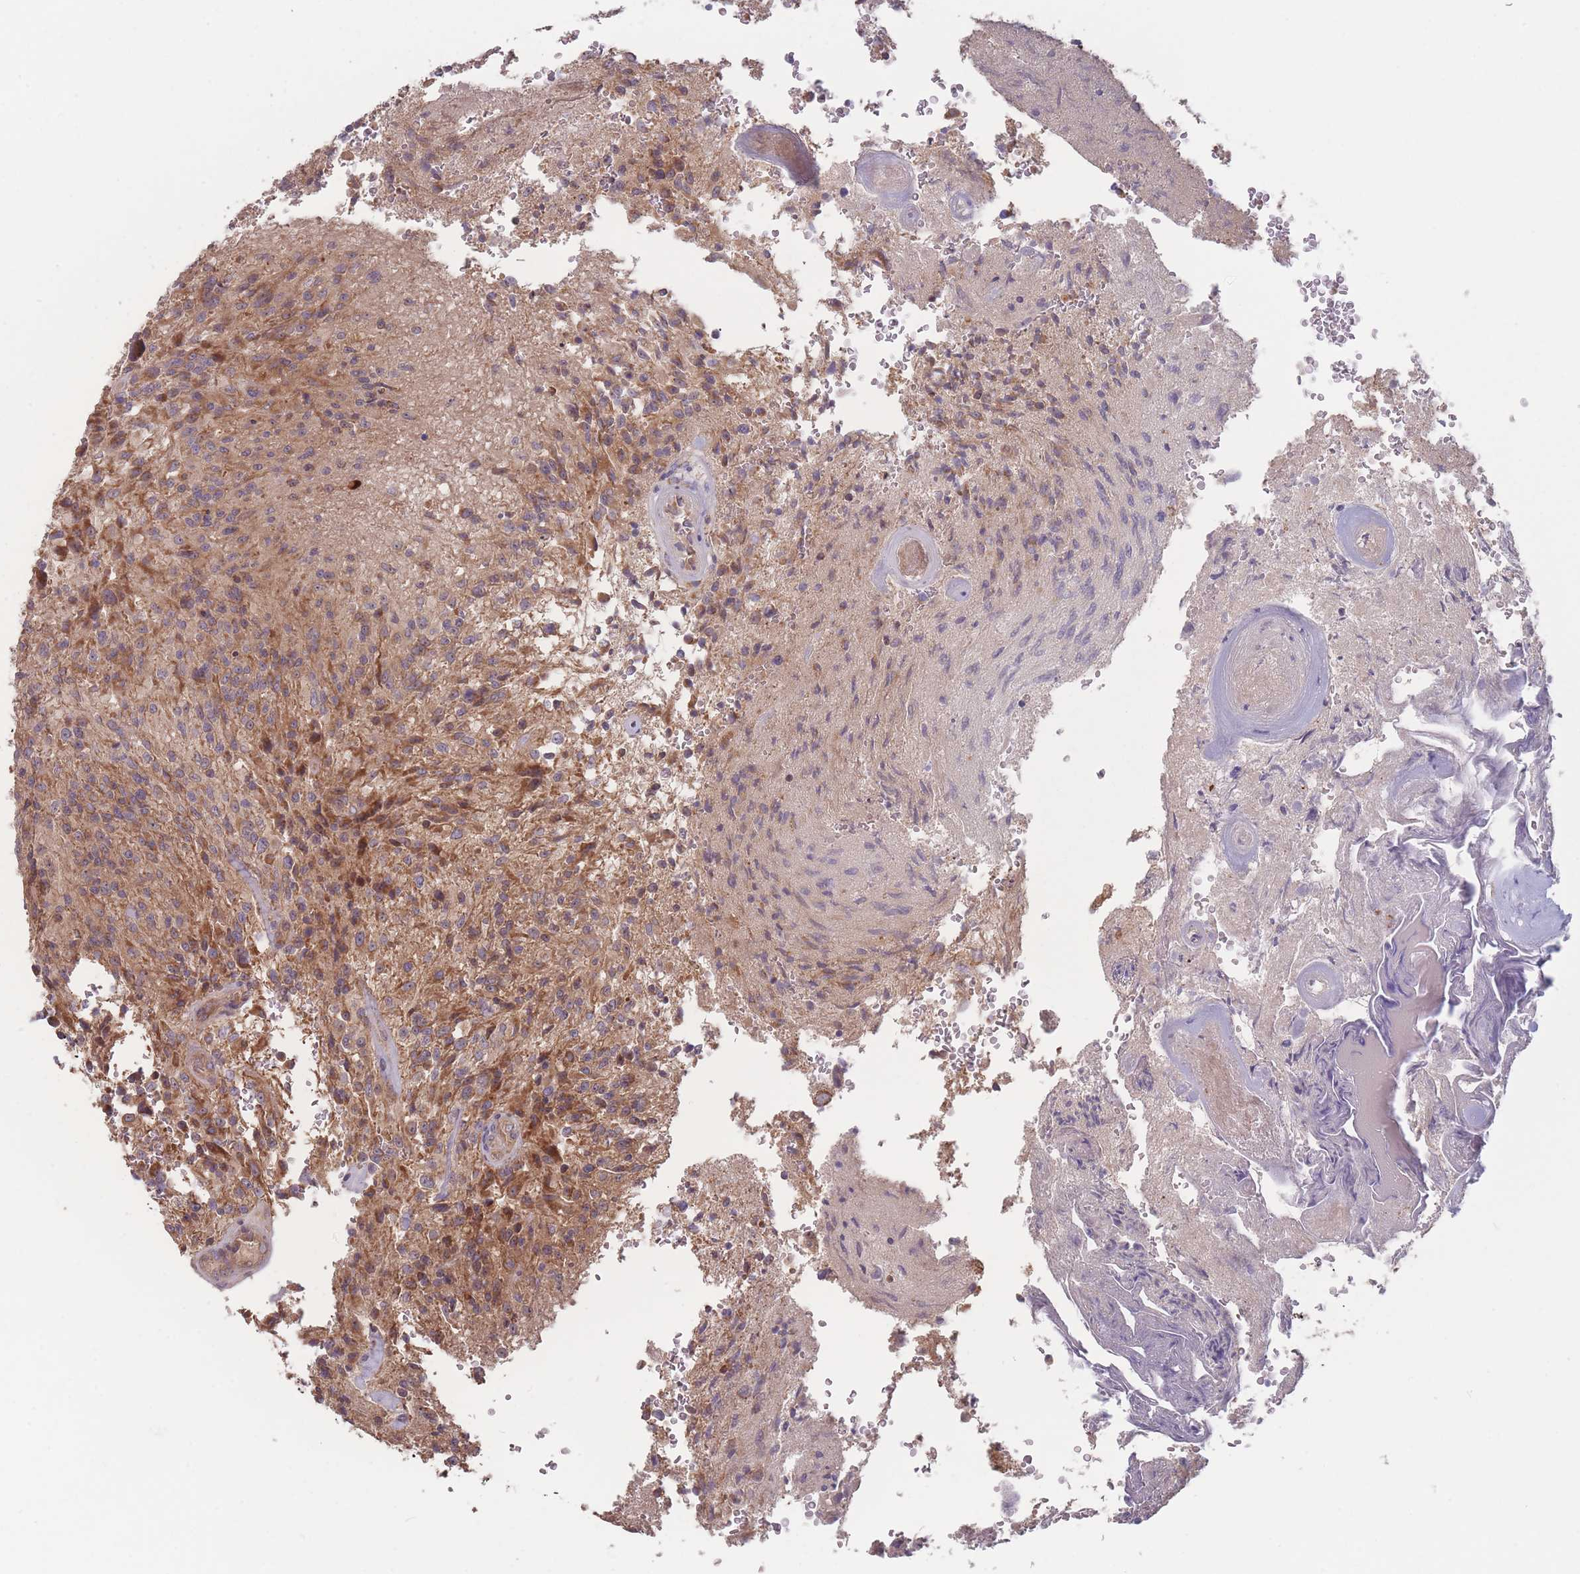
{"staining": {"intensity": "moderate", "quantity": ">75%", "location": "cytoplasmic/membranous"}, "tissue": "glioma", "cell_type": "Tumor cells", "image_type": "cancer", "snomed": [{"axis": "morphology", "description": "Normal tissue, NOS"}, {"axis": "morphology", "description": "Glioma, malignant, High grade"}, {"axis": "topography", "description": "Cerebral cortex"}], "caption": "The image demonstrates immunohistochemical staining of high-grade glioma (malignant). There is moderate cytoplasmic/membranous staining is appreciated in approximately >75% of tumor cells.", "gene": "ATP5MG", "patient": {"sex": "male", "age": 56}}